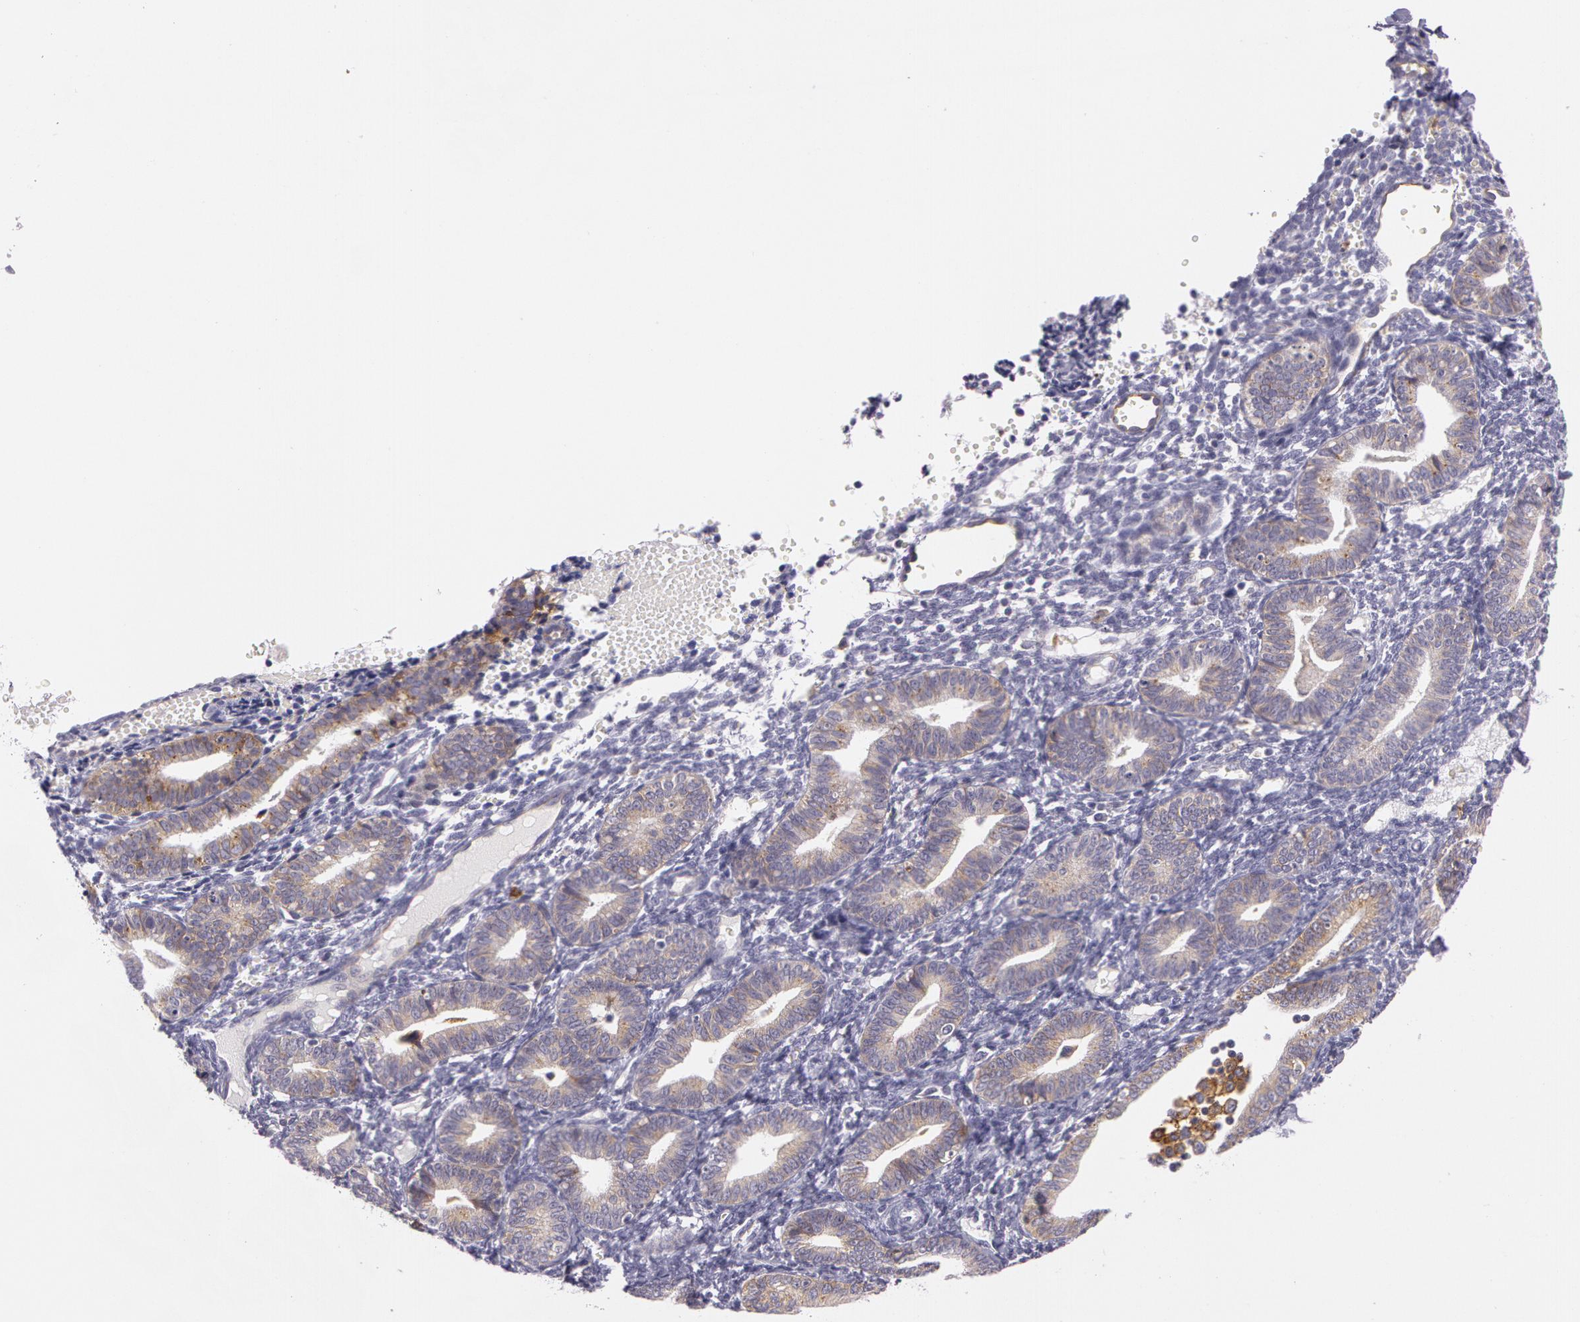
{"staining": {"intensity": "negative", "quantity": "none", "location": "none"}, "tissue": "endometrium", "cell_type": "Cells in endometrial stroma", "image_type": "normal", "snomed": [{"axis": "morphology", "description": "Normal tissue, NOS"}, {"axis": "topography", "description": "Endometrium"}], "caption": "This is a micrograph of IHC staining of unremarkable endometrium, which shows no staining in cells in endometrial stroma. (DAB (3,3'-diaminobenzidine) immunohistochemistry (IHC) visualized using brightfield microscopy, high magnification).", "gene": "LY75", "patient": {"sex": "female", "age": 61}}